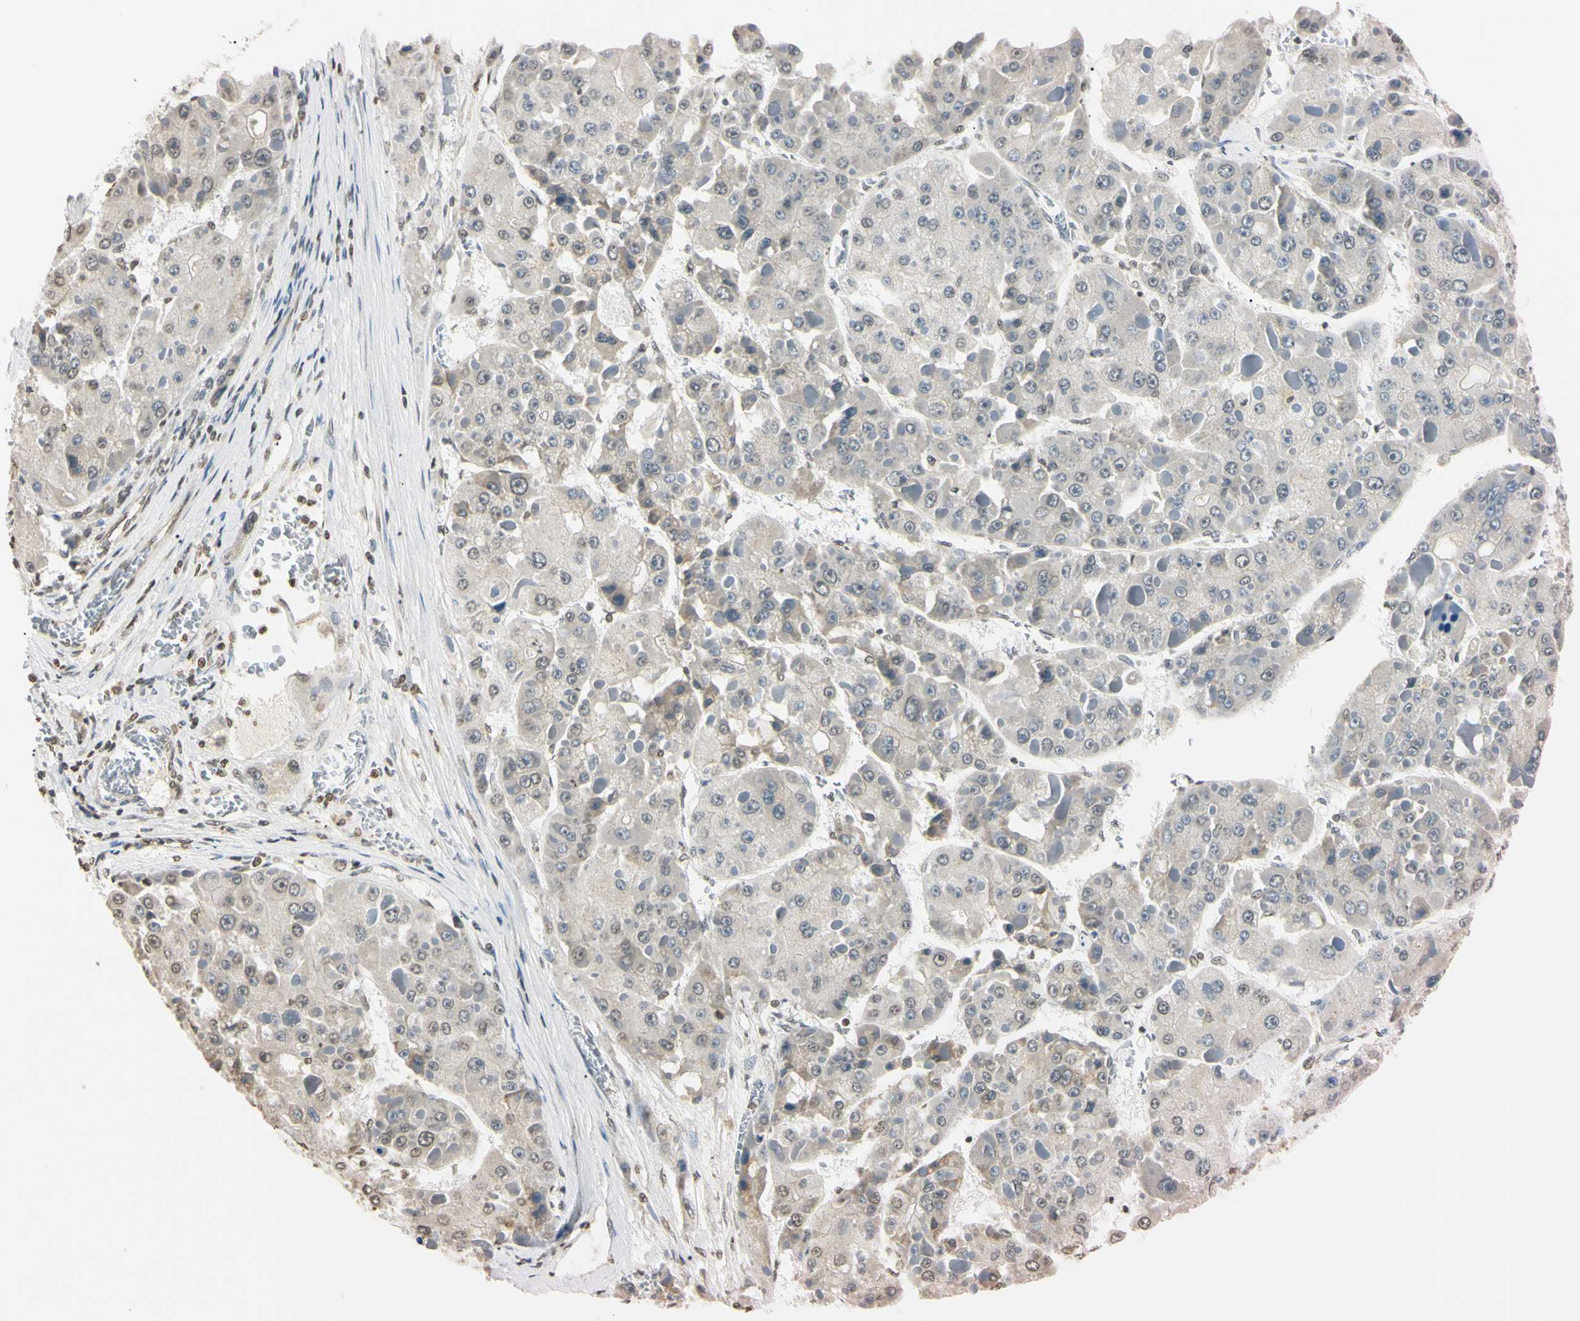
{"staining": {"intensity": "weak", "quantity": "<25%", "location": "nuclear"}, "tissue": "liver cancer", "cell_type": "Tumor cells", "image_type": "cancer", "snomed": [{"axis": "morphology", "description": "Carcinoma, Hepatocellular, NOS"}, {"axis": "topography", "description": "Liver"}], "caption": "Hepatocellular carcinoma (liver) was stained to show a protein in brown. There is no significant staining in tumor cells.", "gene": "CDC45", "patient": {"sex": "female", "age": 73}}